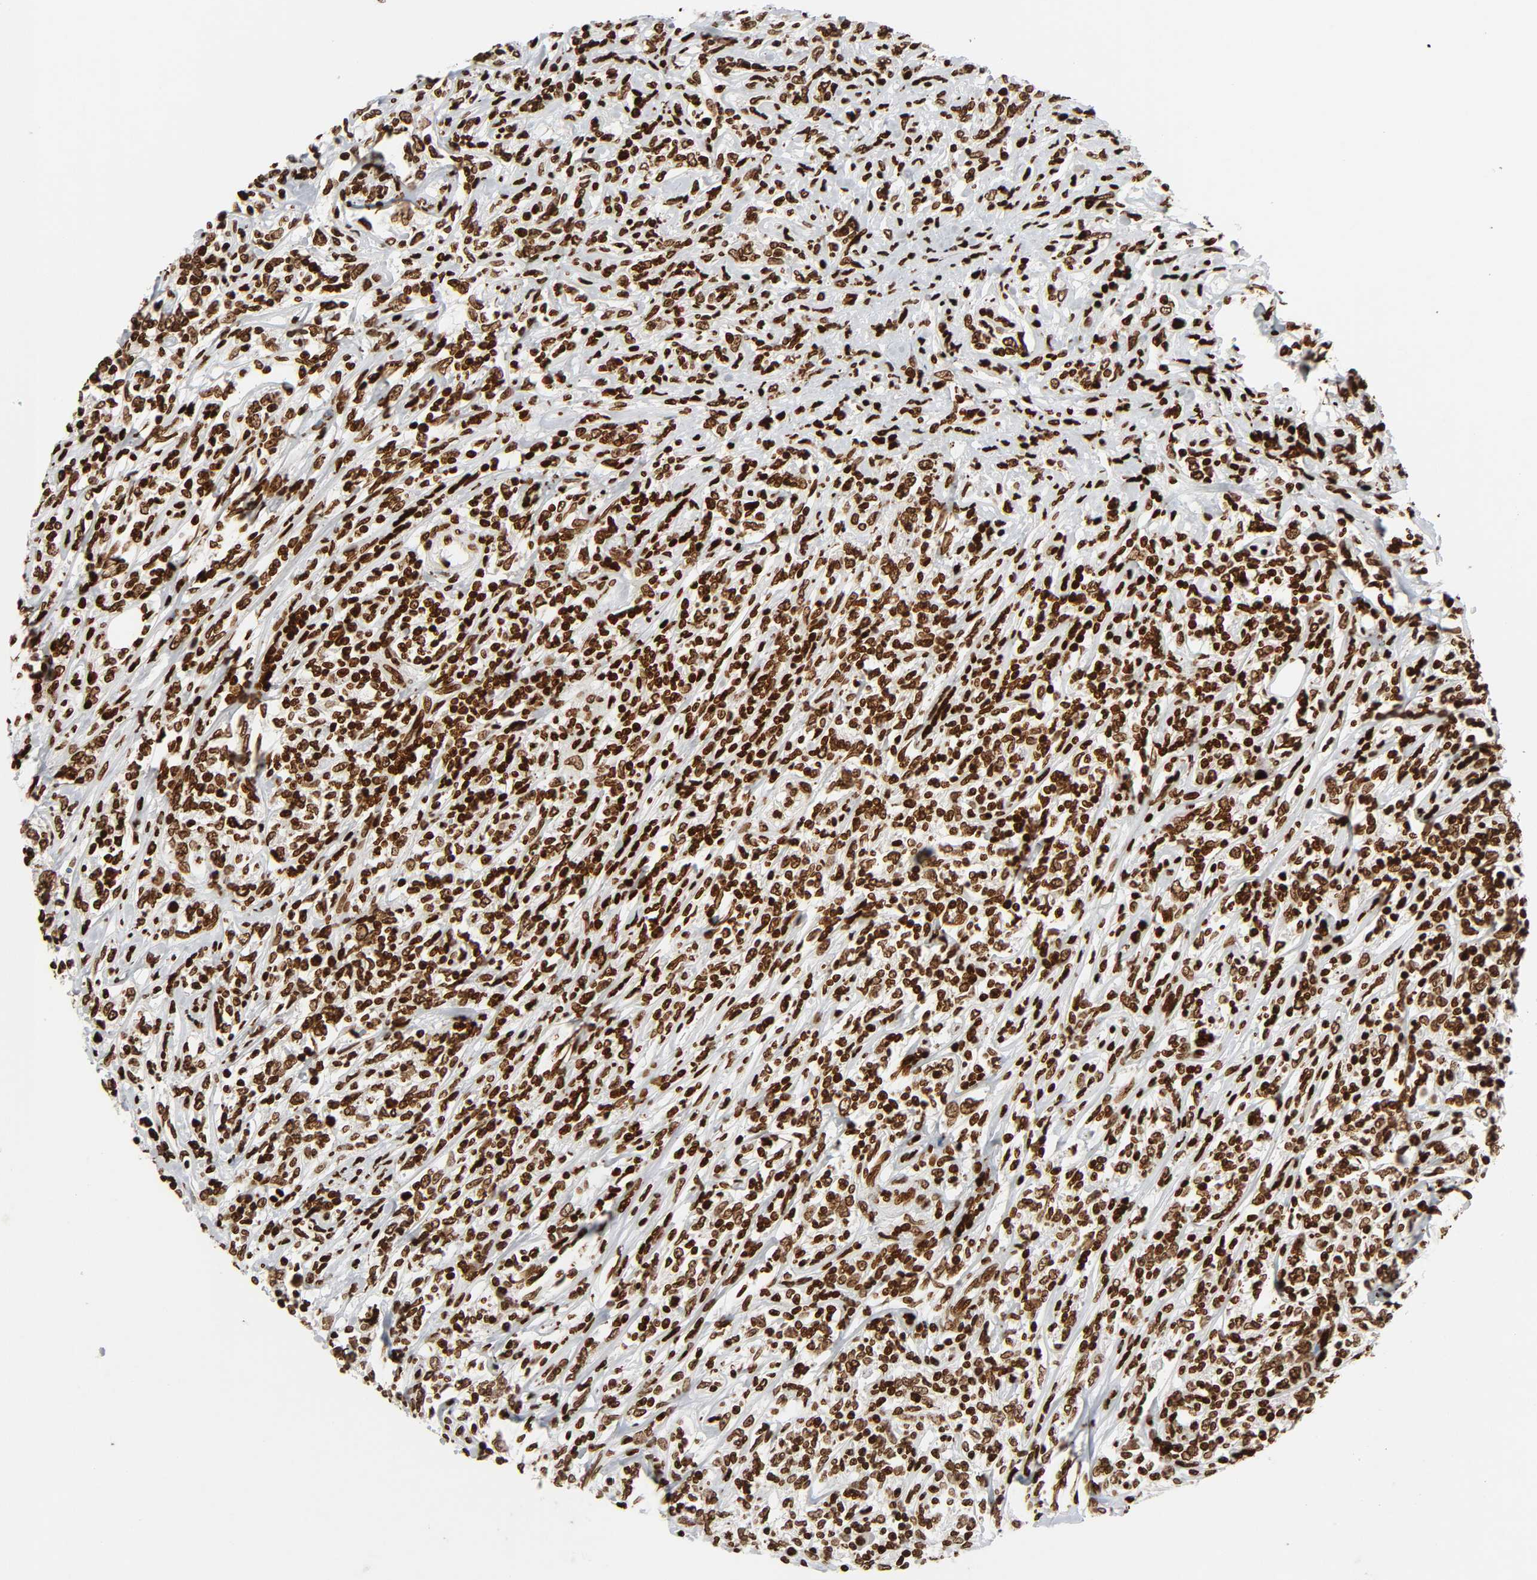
{"staining": {"intensity": "strong", "quantity": ">75%", "location": "nuclear"}, "tissue": "lymphoma", "cell_type": "Tumor cells", "image_type": "cancer", "snomed": [{"axis": "morphology", "description": "Malignant lymphoma, non-Hodgkin's type, High grade"}, {"axis": "topography", "description": "Lymph node"}], "caption": "Lymphoma tissue exhibits strong nuclear staining in approximately >75% of tumor cells, visualized by immunohistochemistry.", "gene": "RXRA", "patient": {"sex": "female", "age": 84}}